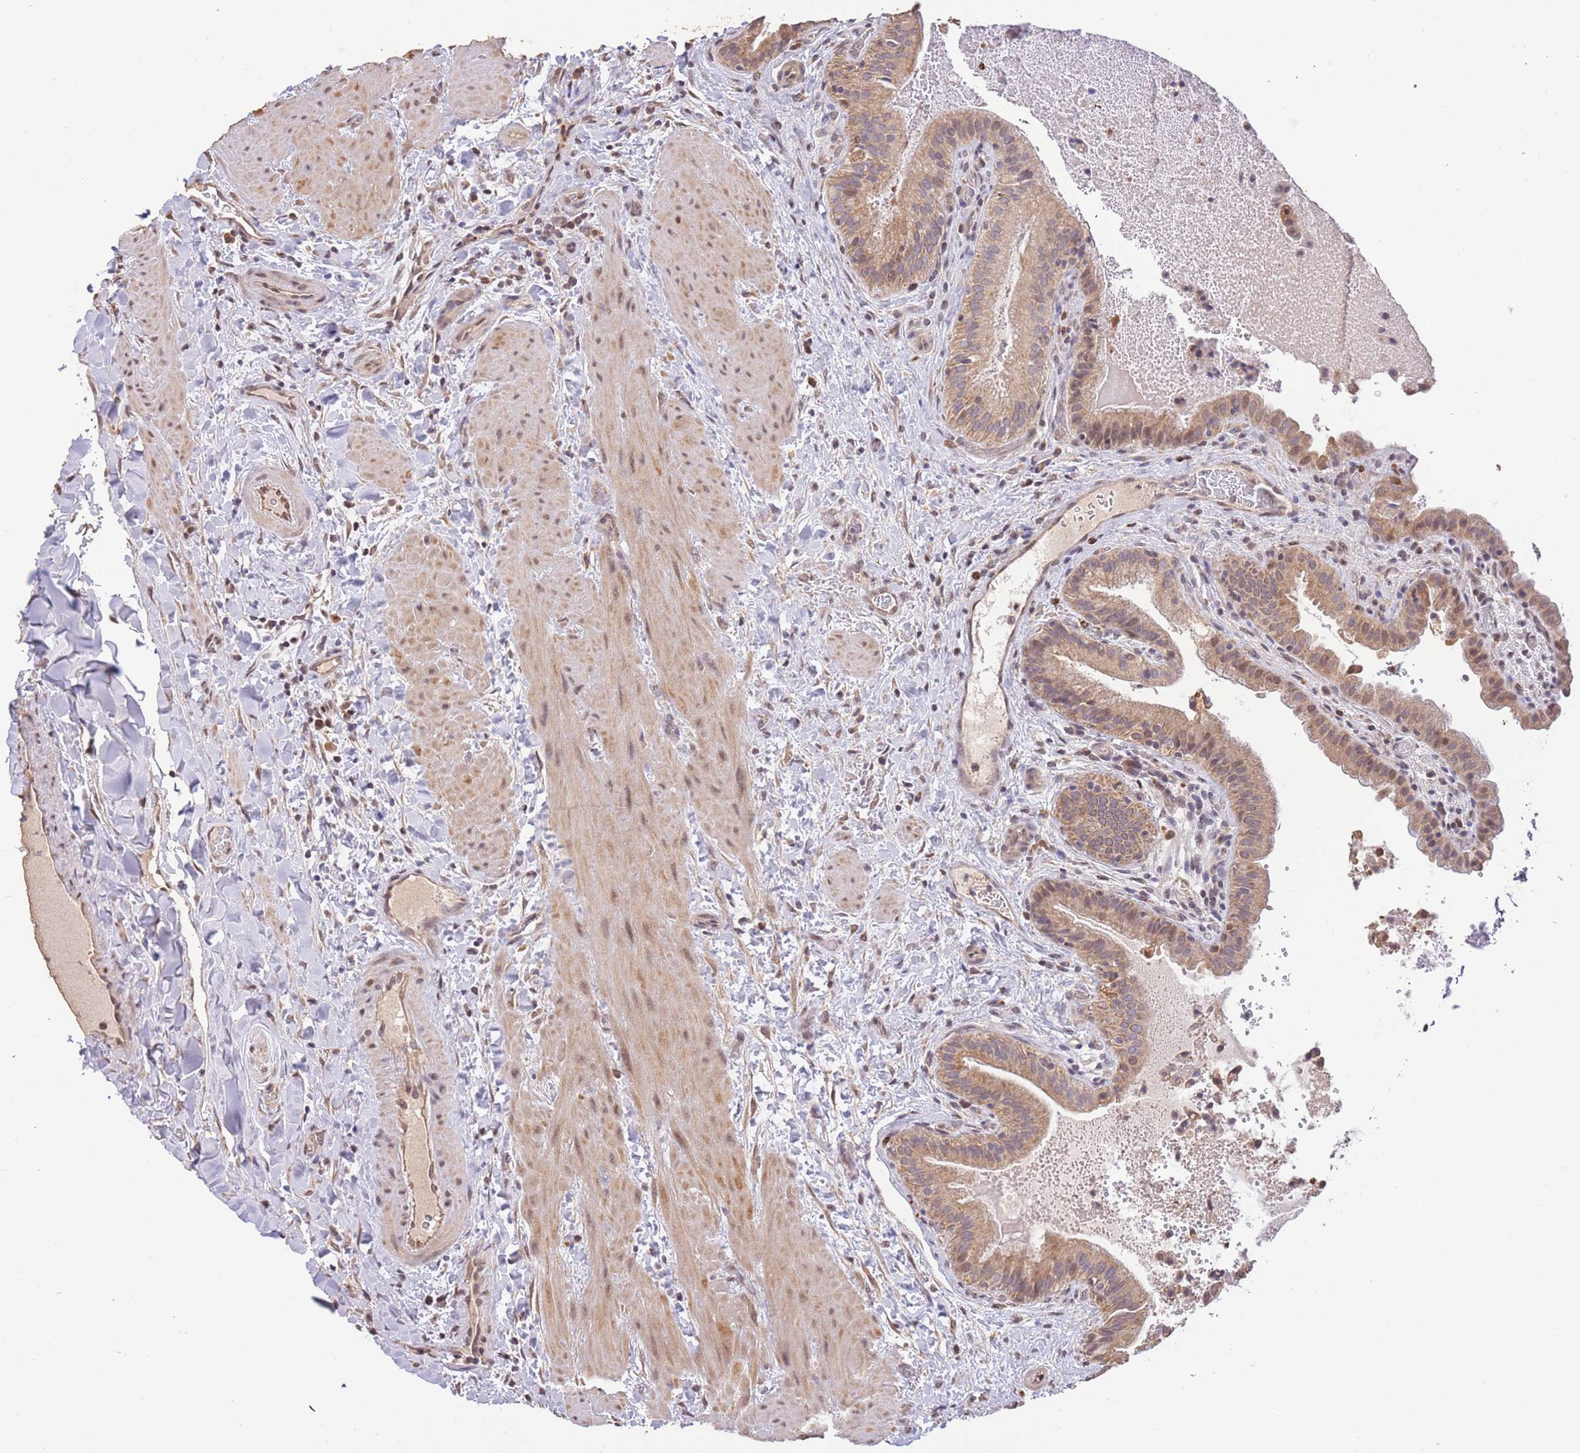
{"staining": {"intensity": "moderate", "quantity": ">75%", "location": "cytoplasmic/membranous"}, "tissue": "gallbladder", "cell_type": "Glandular cells", "image_type": "normal", "snomed": [{"axis": "morphology", "description": "Normal tissue, NOS"}, {"axis": "topography", "description": "Gallbladder"}], "caption": "Immunohistochemical staining of normal human gallbladder demonstrates moderate cytoplasmic/membranous protein expression in approximately >75% of glandular cells.", "gene": "RGS14", "patient": {"sex": "male", "age": 24}}